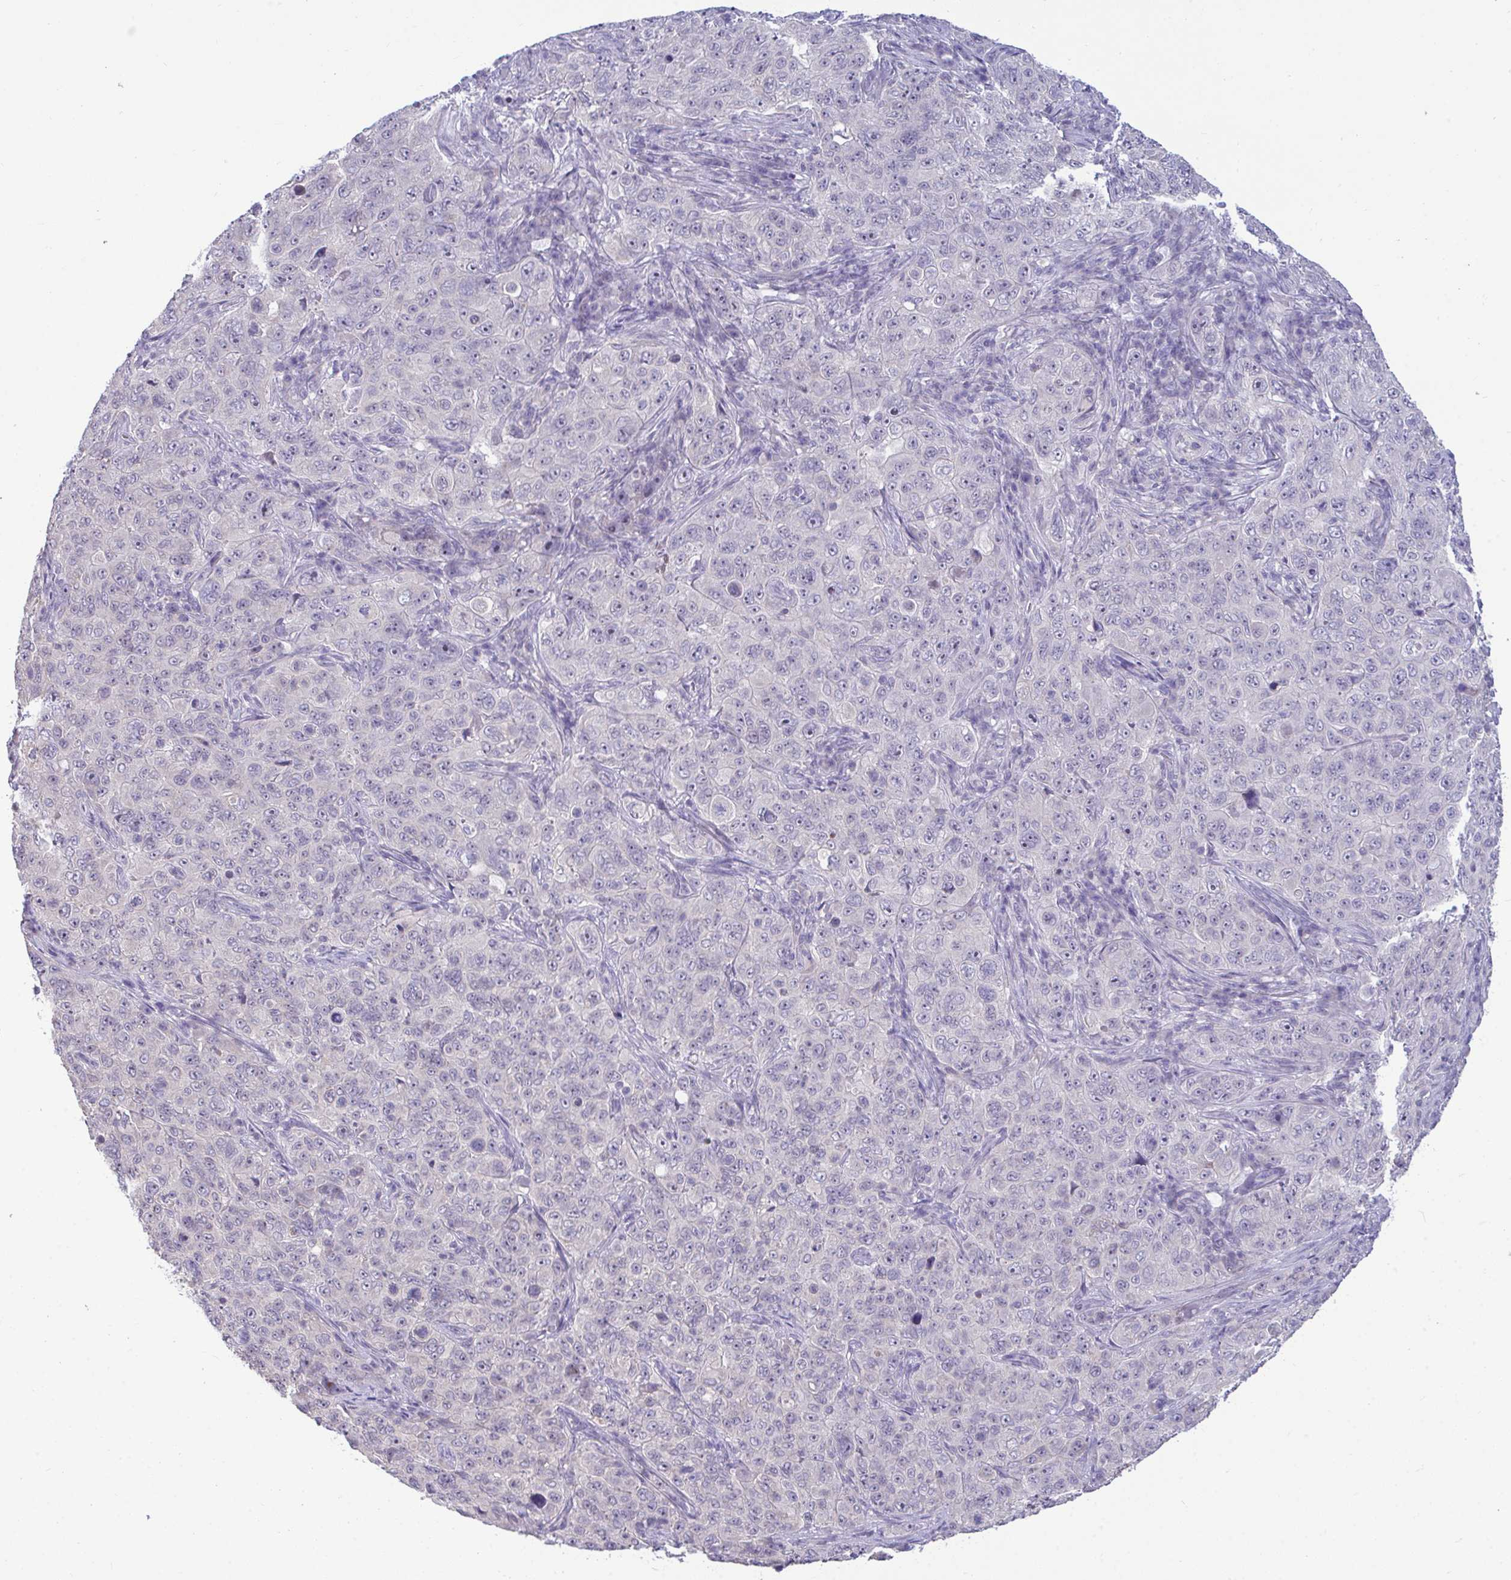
{"staining": {"intensity": "negative", "quantity": "none", "location": "none"}, "tissue": "pancreatic cancer", "cell_type": "Tumor cells", "image_type": "cancer", "snomed": [{"axis": "morphology", "description": "Adenocarcinoma, NOS"}, {"axis": "topography", "description": "Pancreas"}], "caption": "Tumor cells show no significant positivity in adenocarcinoma (pancreatic).", "gene": "PIGK", "patient": {"sex": "male", "age": 68}}